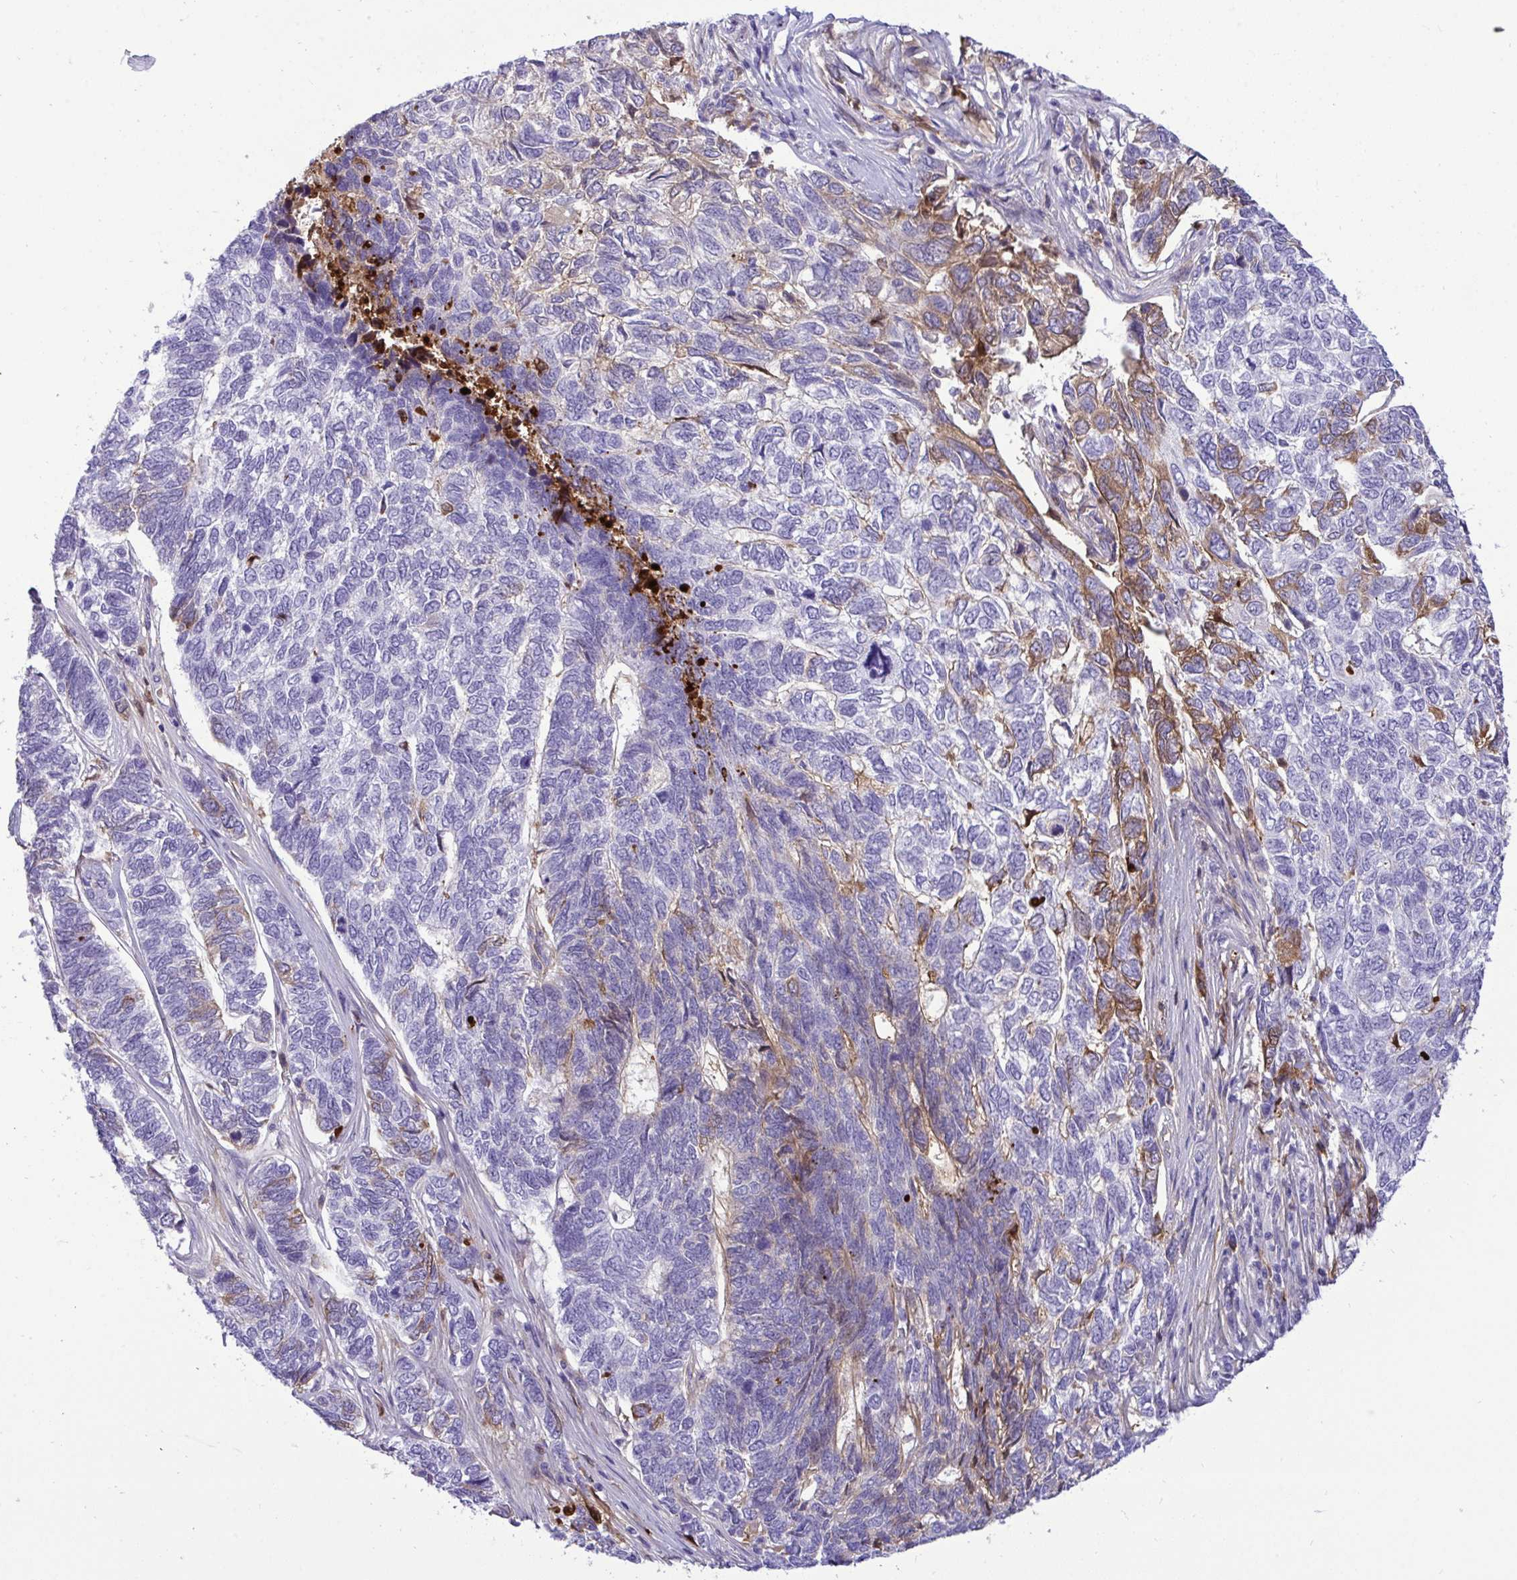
{"staining": {"intensity": "moderate", "quantity": "<25%", "location": "cytoplasmic/membranous"}, "tissue": "skin cancer", "cell_type": "Tumor cells", "image_type": "cancer", "snomed": [{"axis": "morphology", "description": "Basal cell carcinoma"}, {"axis": "topography", "description": "Skin"}], "caption": "Protein staining of skin cancer (basal cell carcinoma) tissue demonstrates moderate cytoplasmic/membranous expression in approximately <25% of tumor cells.", "gene": "F2", "patient": {"sex": "female", "age": 65}}